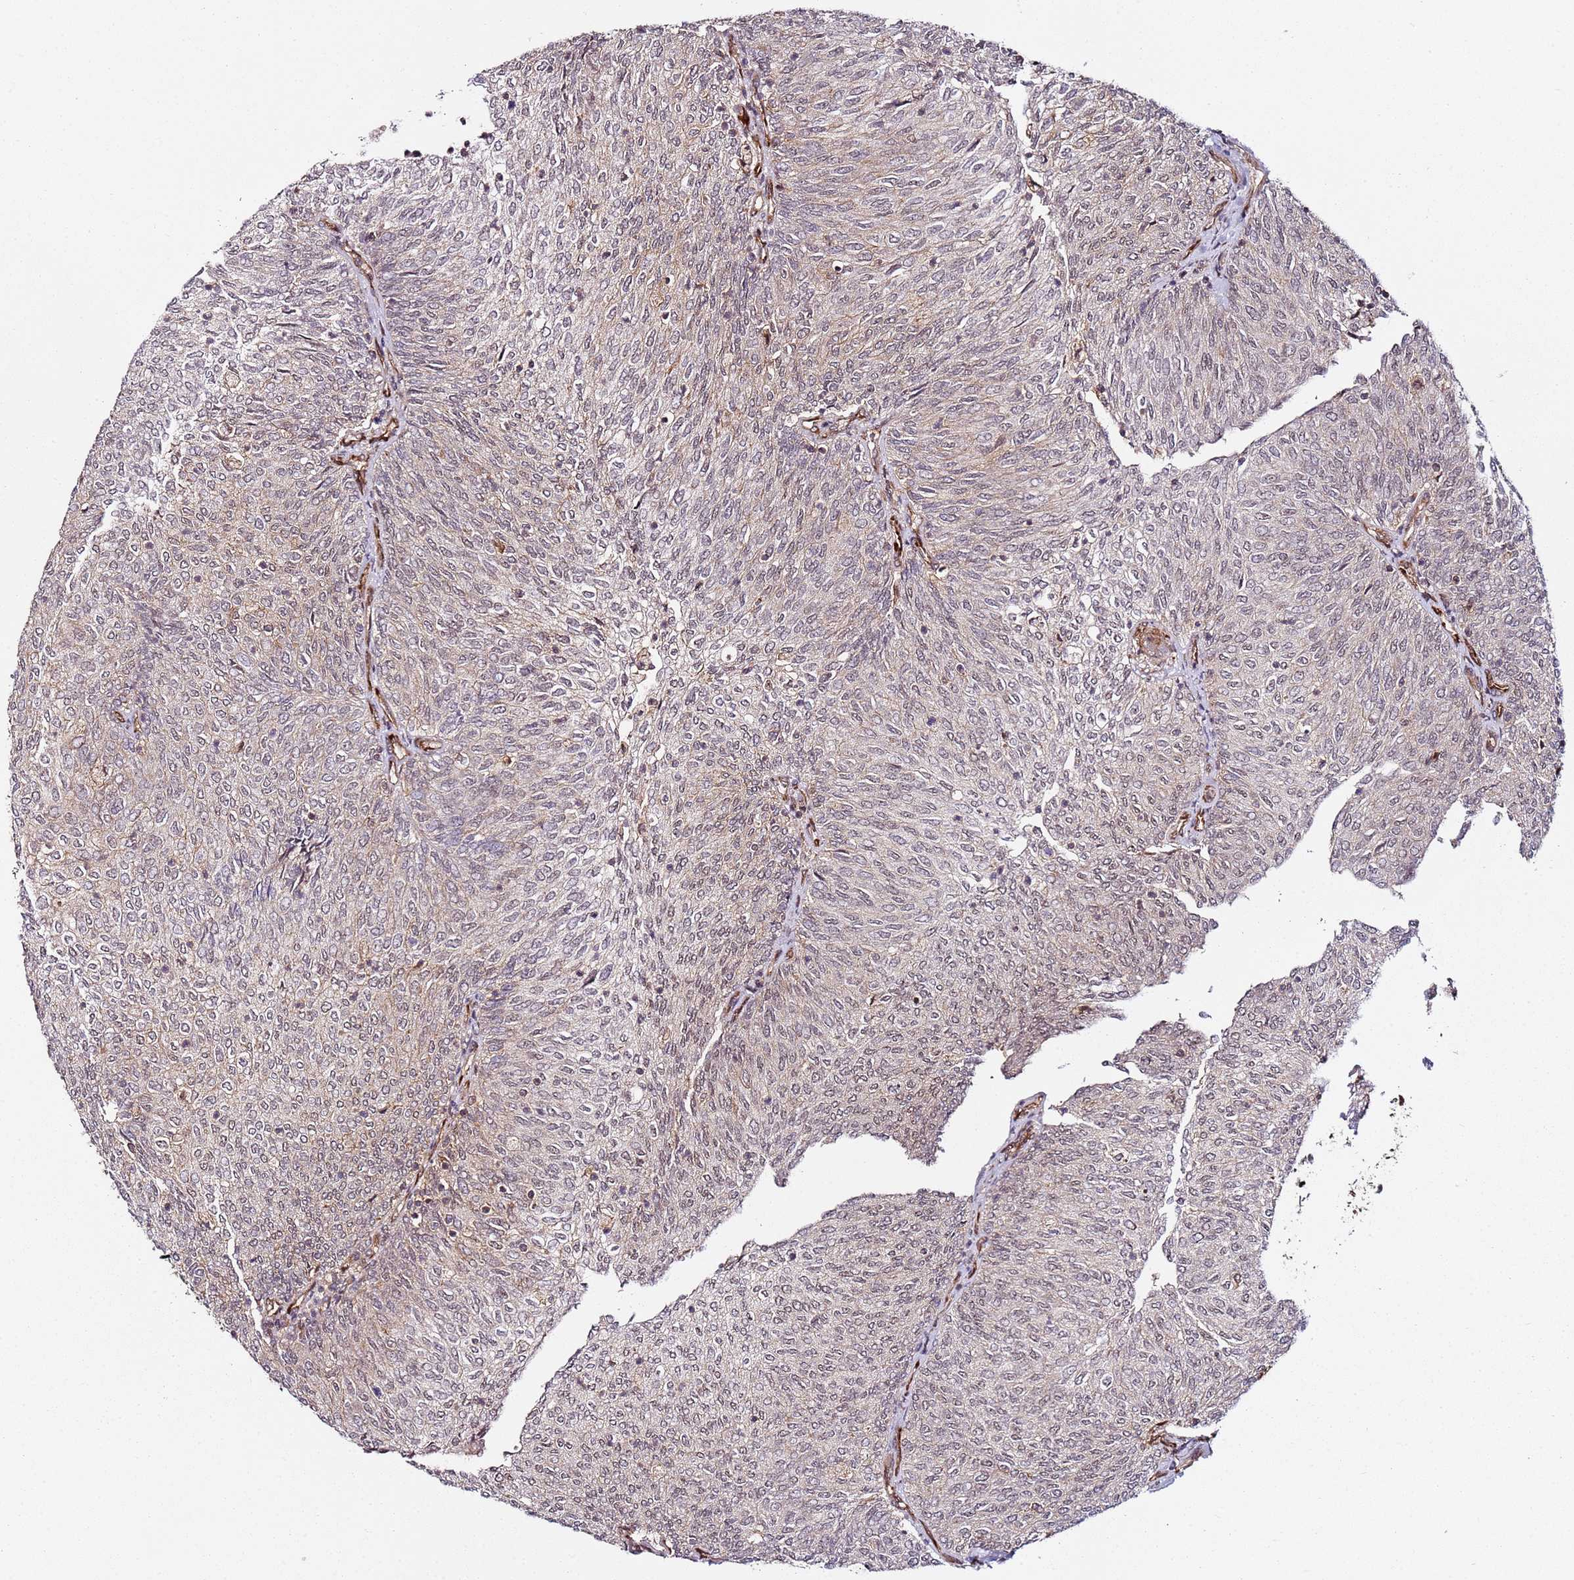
{"staining": {"intensity": "weak", "quantity": "25%-75%", "location": "nuclear"}, "tissue": "urothelial cancer", "cell_type": "Tumor cells", "image_type": "cancer", "snomed": [{"axis": "morphology", "description": "Urothelial carcinoma, High grade"}, {"axis": "topography", "description": "Urinary bladder"}], "caption": "An immunohistochemistry (IHC) micrograph of neoplastic tissue is shown. Protein staining in brown highlights weak nuclear positivity in high-grade urothelial carcinoma within tumor cells.", "gene": "CCNYL1", "patient": {"sex": "female", "age": 79}}